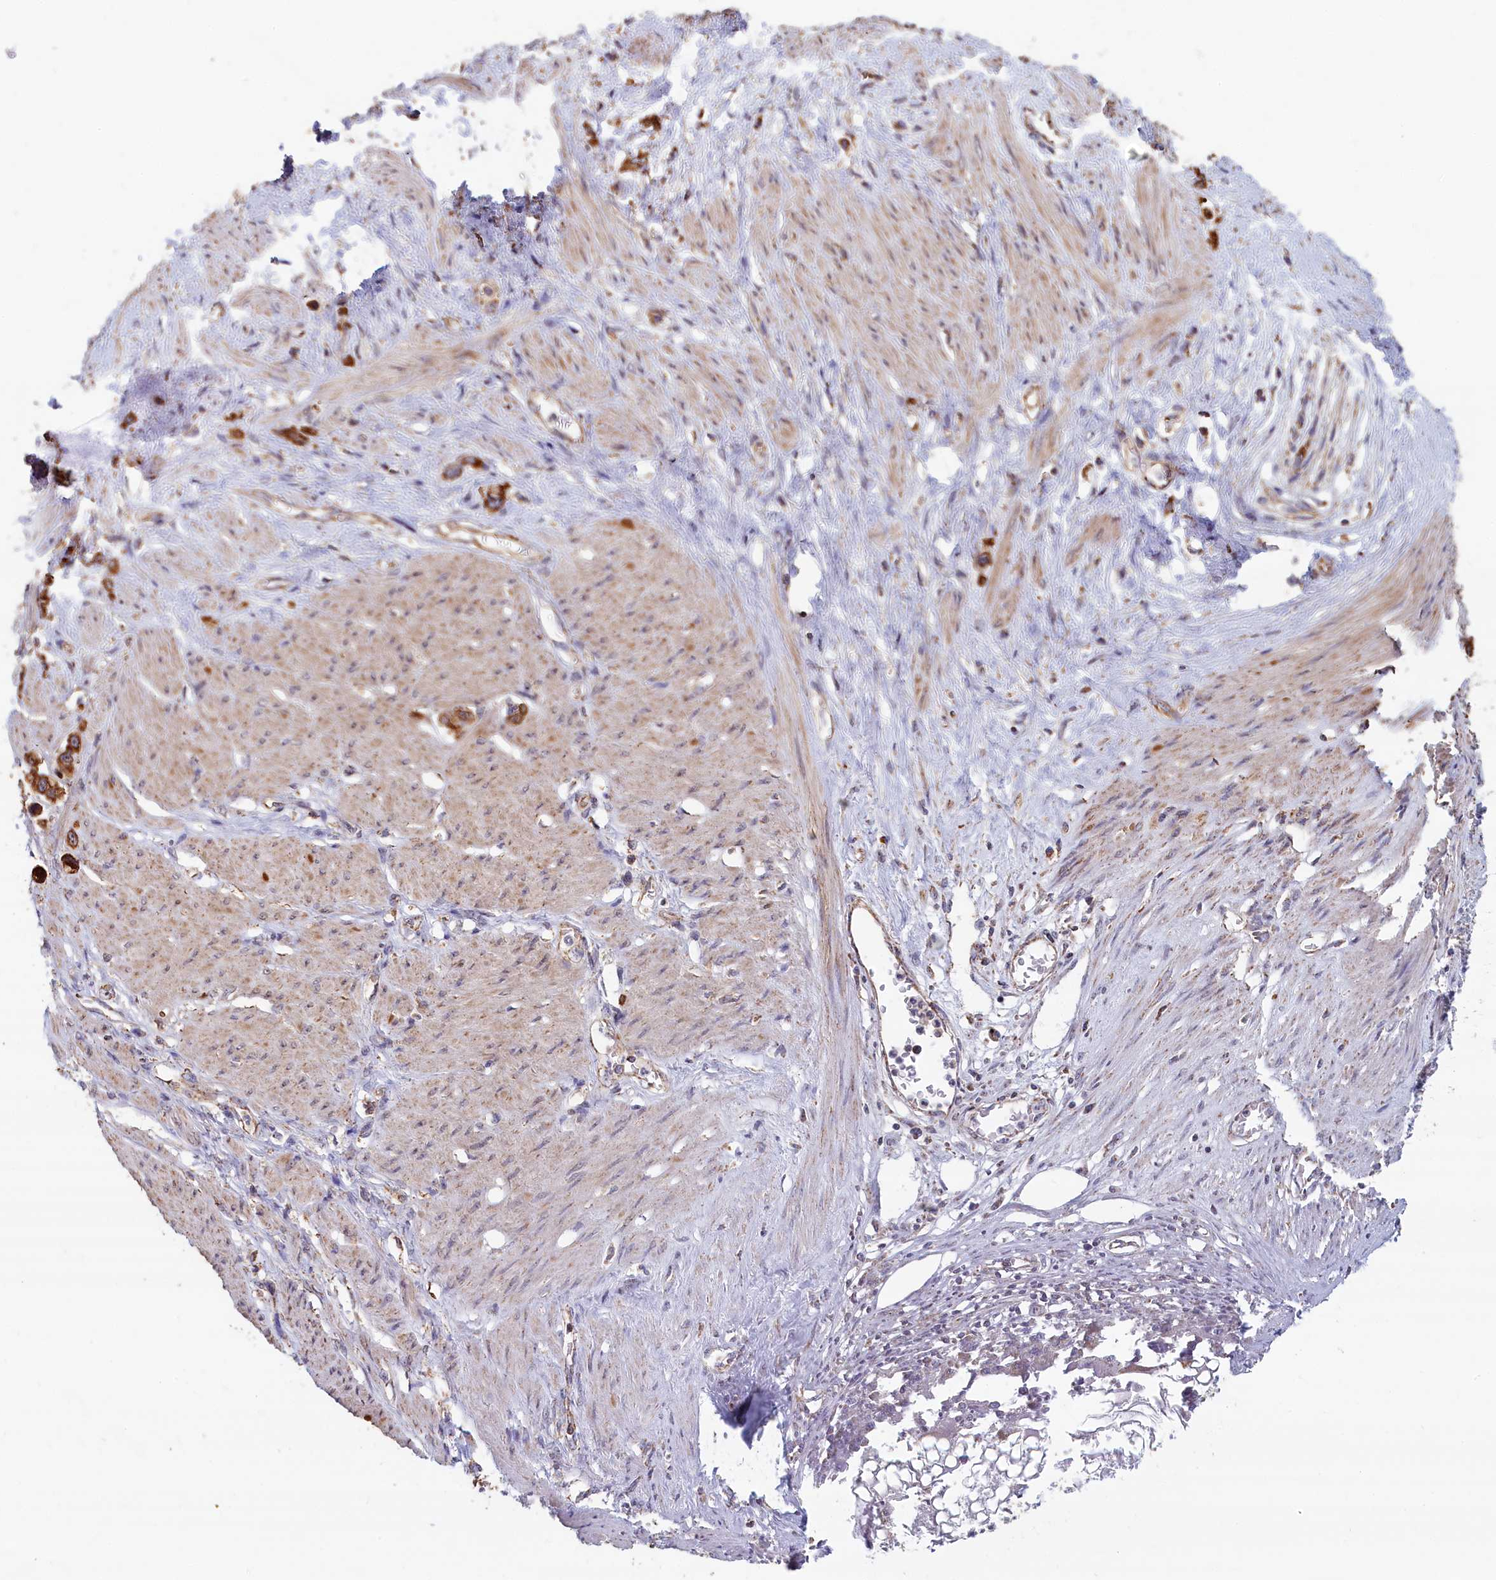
{"staining": {"intensity": "strong", "quantity": ">75%", "location": "cytoplasmic/membranous"}, "tissue": "stomach cancer", "cell_type": "Tumor cells", "image_type": "cancer", "snomed": [{"axis": "morphology", "description": "Adenocarcinoma, NOS"}, {"axis": "morphology", "description": "Adenocarcinoma, High grade"}, {"axis": "topography", "description": "Stomach, upper"}, {"axis": "topography", "description": "Stomach, lower"}], "caption": "Immunohistochemistry (IHC) (DAB (3,3'-diaminobenzidine)) staining of human stomach cancer (adenocarcinoma) displays strong cytoplasmic/membranous protein staining in approximately >75% of tumor cells.", "gene": "ZNF816", "patient": {"sex": "female", "age": 65}}